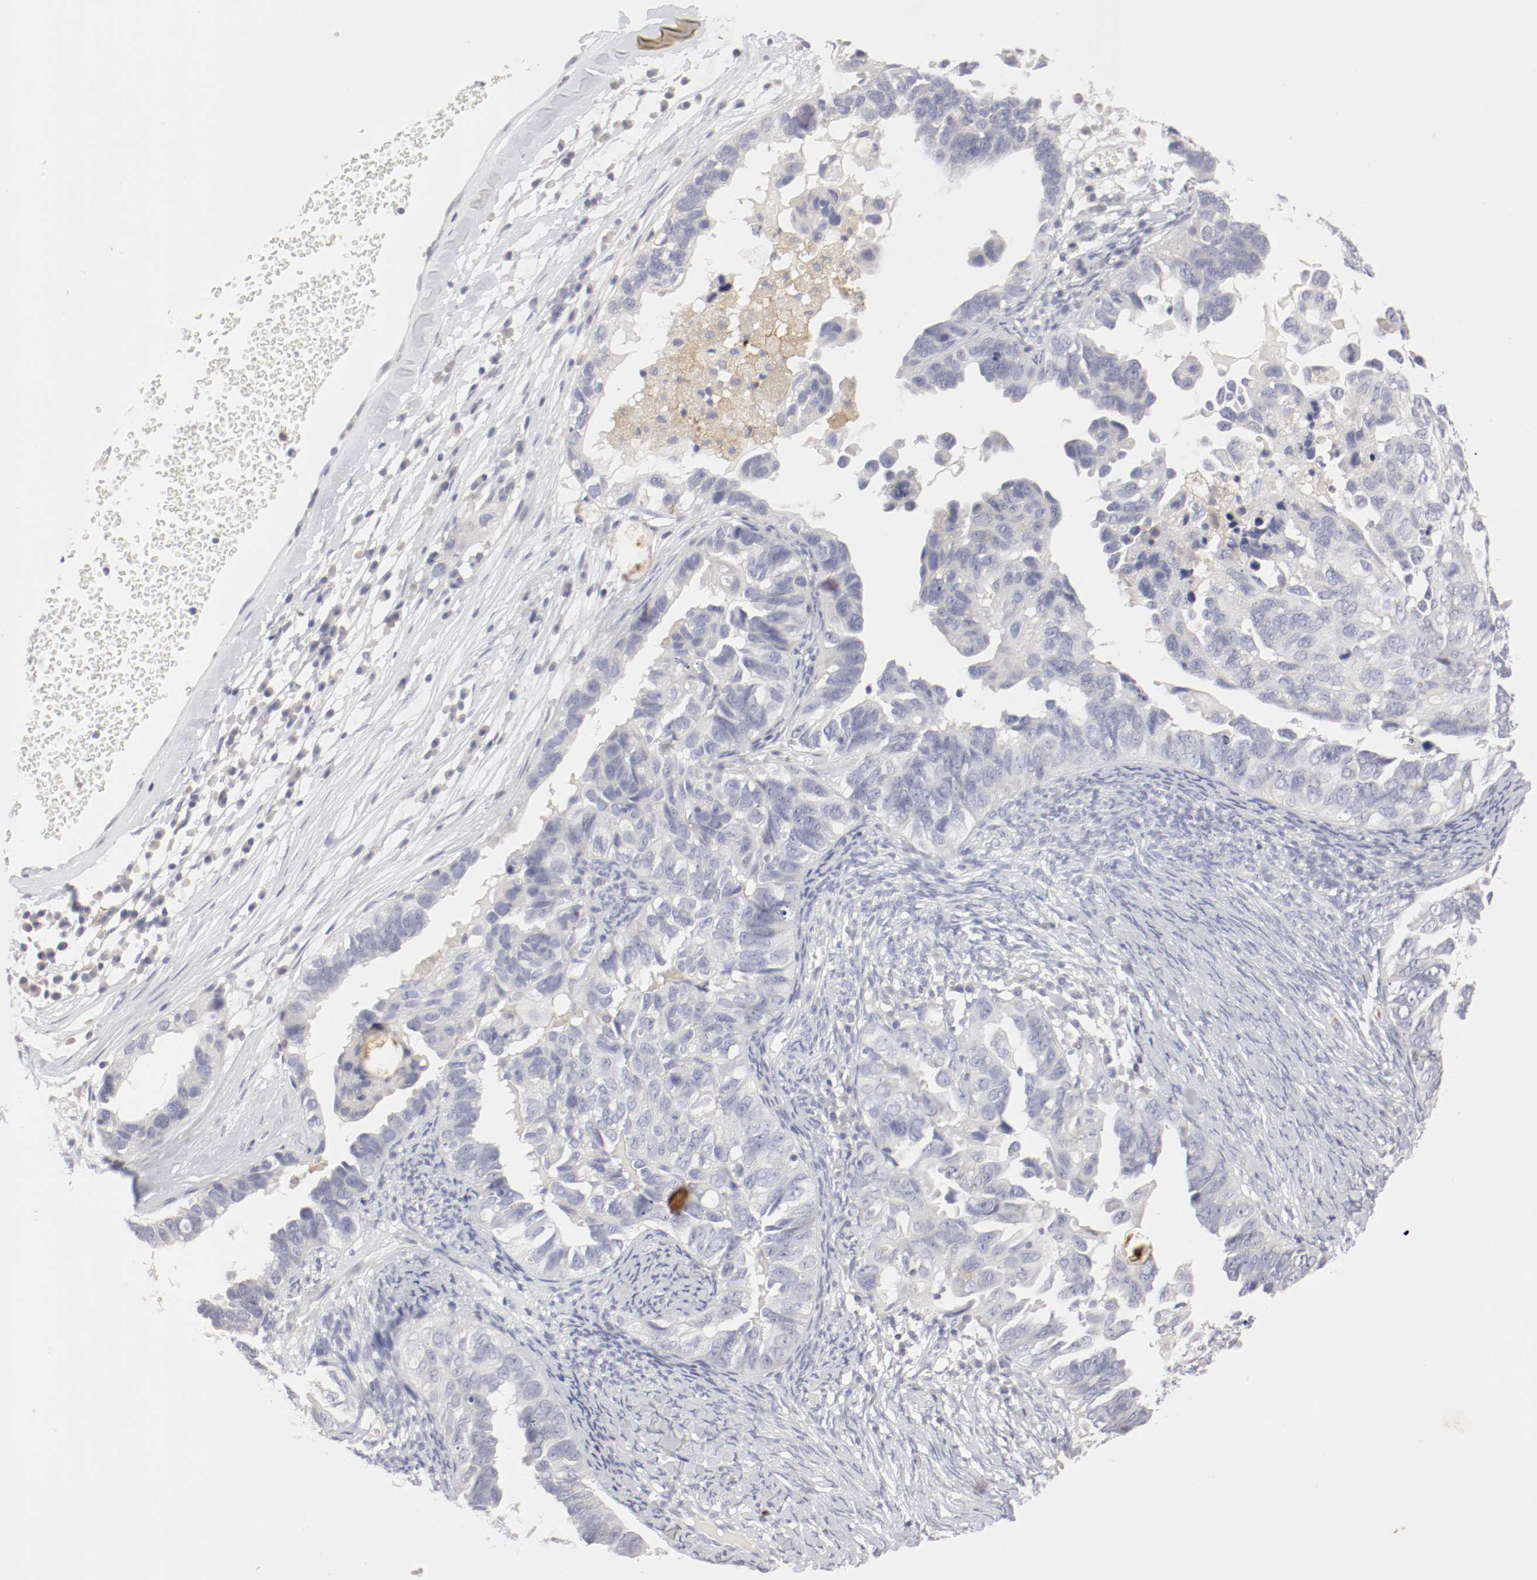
{"staining": {"intensity": "negative", "quantity": "none", "location": "none"}, "tissue": "ovarian cancer", "cell_type": "Tumor cells", "image_type": "cancer", "snomed": [{"axis": "morphology", "description": "Cystadenocarcinoma, serous, NOS"}, {"axis": "topography", "description": "Ovary"}], "caption": "Ovarian cancer (serous cystadenocarcinoma) was stained to show a protein in brown. There is no significant expression in tumor cells.", "gene": "ITGAX", "patient": {"sex": "female", "age": 82}}